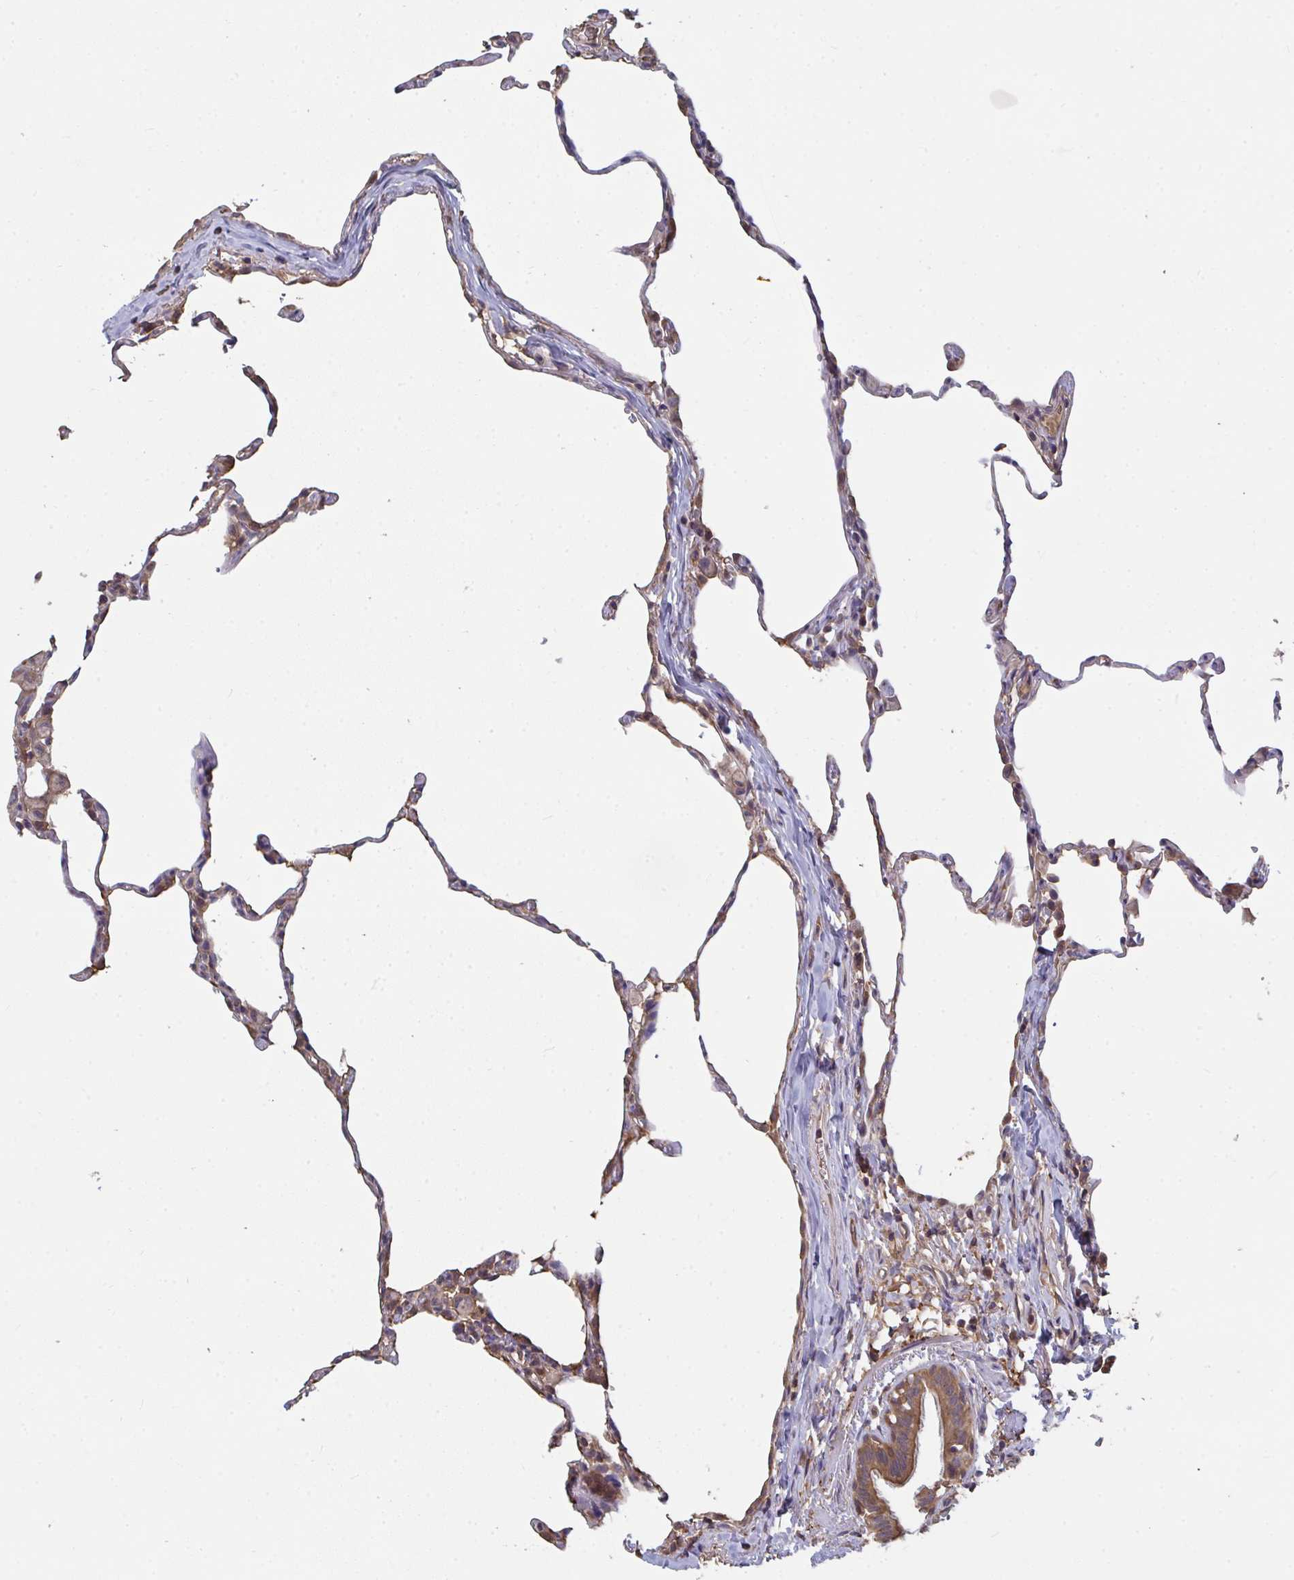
{"staining": {"intensity": "moderate", "quantity": "25%-75%", "location": "cytoplasmic/membranous"}, "tissue": "lung", "cell_type": "Alveolar cells", "image_type": "normal", "snomed": [{"axis": "morphology", "description": "Normal tissue, NOS"}, {"axis": "topography", "description": "Lung"}], "caption": "This histopathology image demonstrates IHC staining of normal lung, with medium moderate cytoplasmic/membranous expression in approximately 25%-75% of alveolar cells.", "gene": "TTC9C", "patient": {"sex": "female", "age": 57}}